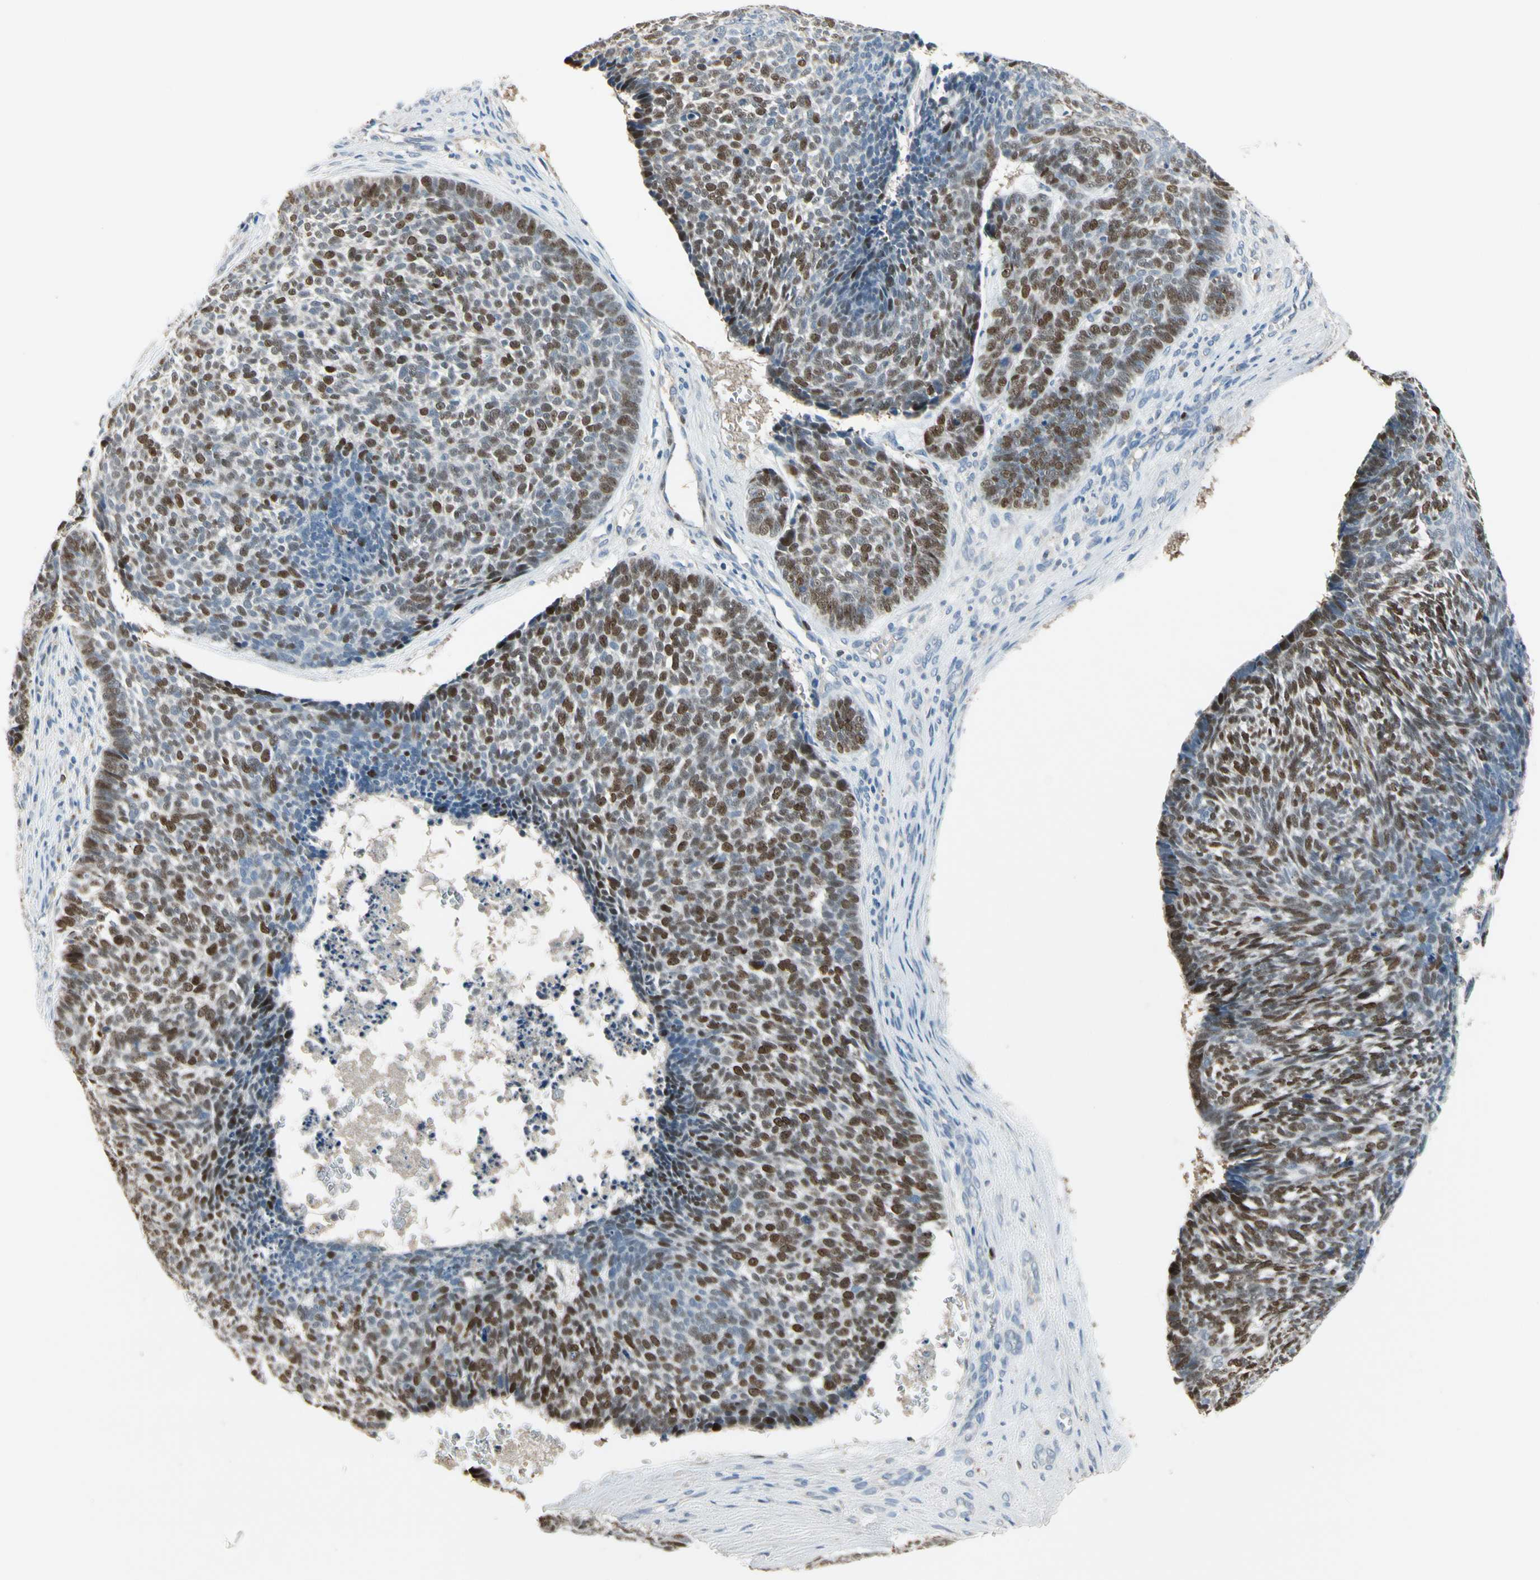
{"staining": {"intensity": "moderate", "quantity": "25%-75%", "location": "nuclear"}, "tissue": "skin cancer", "cell_type": "Tumor cells", "image_type": "cancer", "snomed": [{"axis": "morphology", "description": "Basal cell carcinoma"}, {"axis": "topography", "description": "Skin"}], "caption": "Approximately 25%-75% of tumor cells in human skin cancer display moderate nuclear protein expression as visualized by brown immunohistochemical staining.", "gene": "ZKSCAN4", "patient": {"sex": "male", "age": 84}}